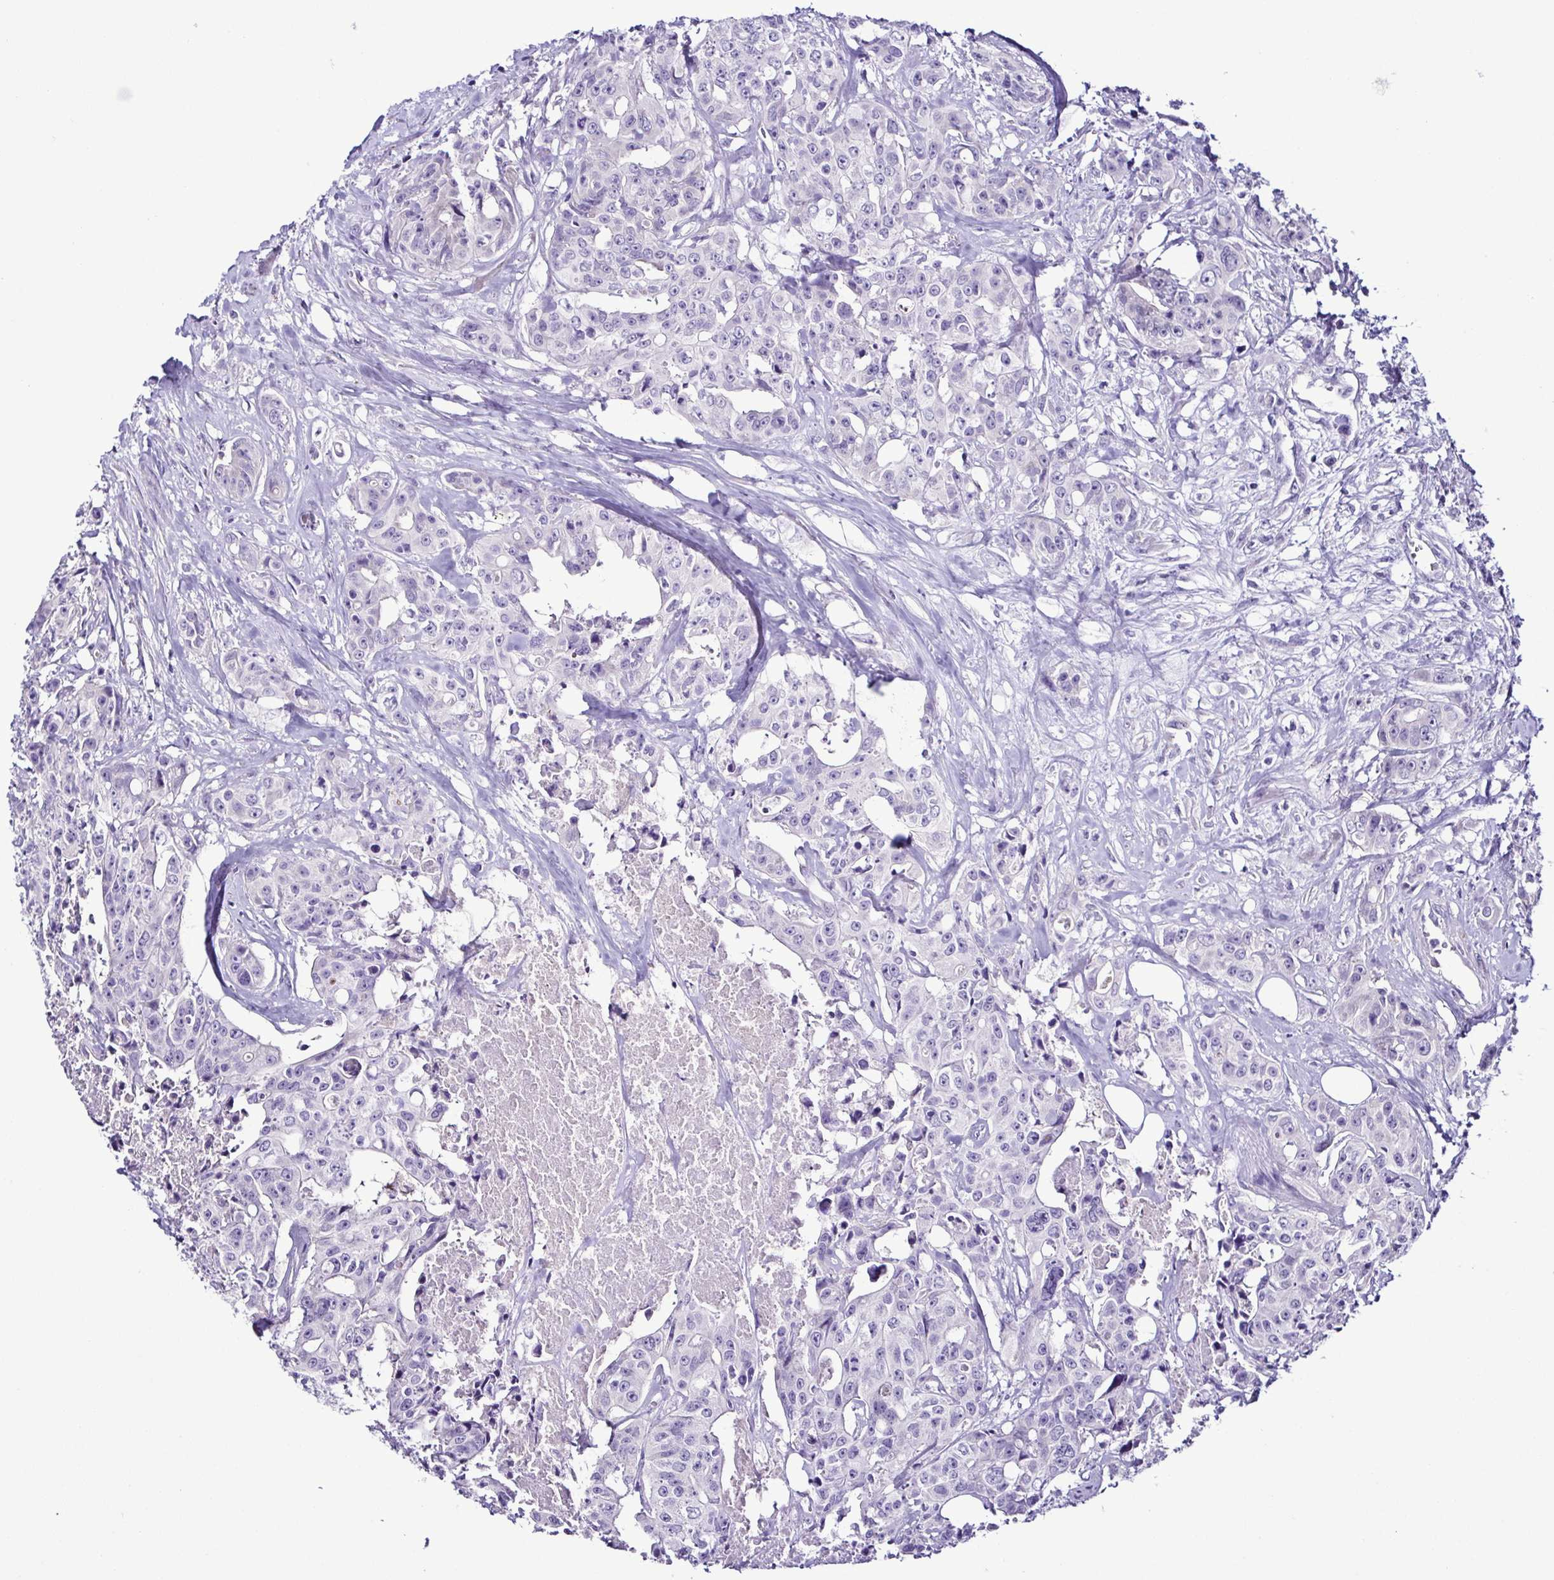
{"staining": {"intensity": "negative", "quantity": "none", "location": "none"}, "tissue": "colorectal cancer", "cell_type": "Tumor cells", "image_type": "cancer", "snomed": [{"axis": "morphology", "description": "Adenocarcinoma, NOS"}, {"axis": "topography", "description": "Rectum"}], "caption": "Protein analysis of colorectal cancer (adenocarcinoma) displays no significant positivity in tumor cells. (DAB IHC with hematoxylin counter stain).", "gene": "SRL", "patient": {"sex": "female", "age": 62}}